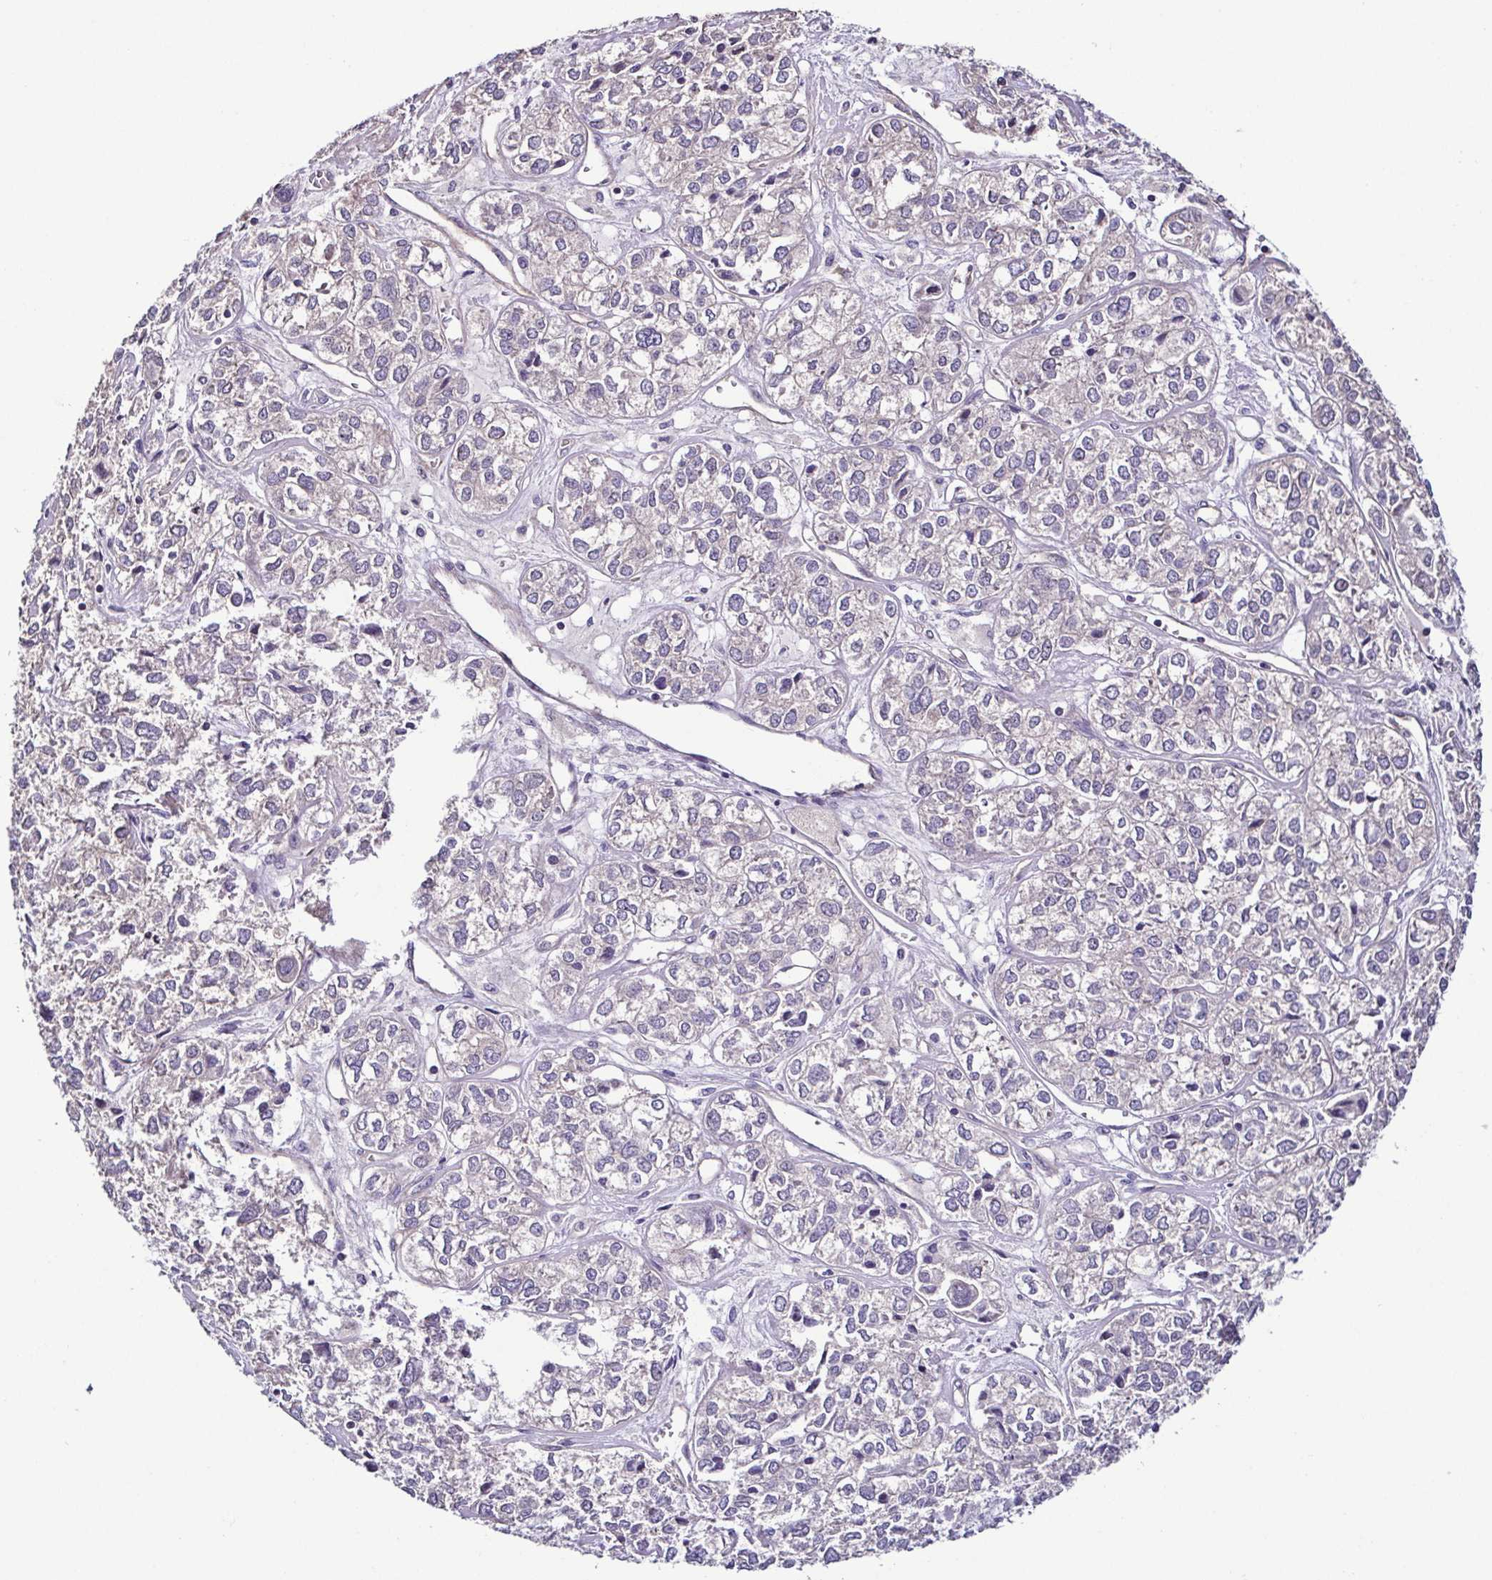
{"staining": {"intensity": "negative", "quantity": "none", "location": "none"}, "tissue": "ovarian cancer", "cell_type": "Tumor cells", "image_type": "cancer", "snomed": [{"axis": "morphology", "description": "Carcinoma, endometroid"}, {"axis": "topography", "description": "Ovary"}], "caption": "IHC image of neoplastic tissue: ovarian cancer (endometroid carcinoma) stained with DAB reveals no significant protein staining in tumor cells. Brightfield microscopy of immunohistochemistry (IHC) stained with DAB (brown) and hematoxylin (blue), captured at high magnification.", "gene": "LMOD2", "patient": {"sex": "female", "age": 64}}